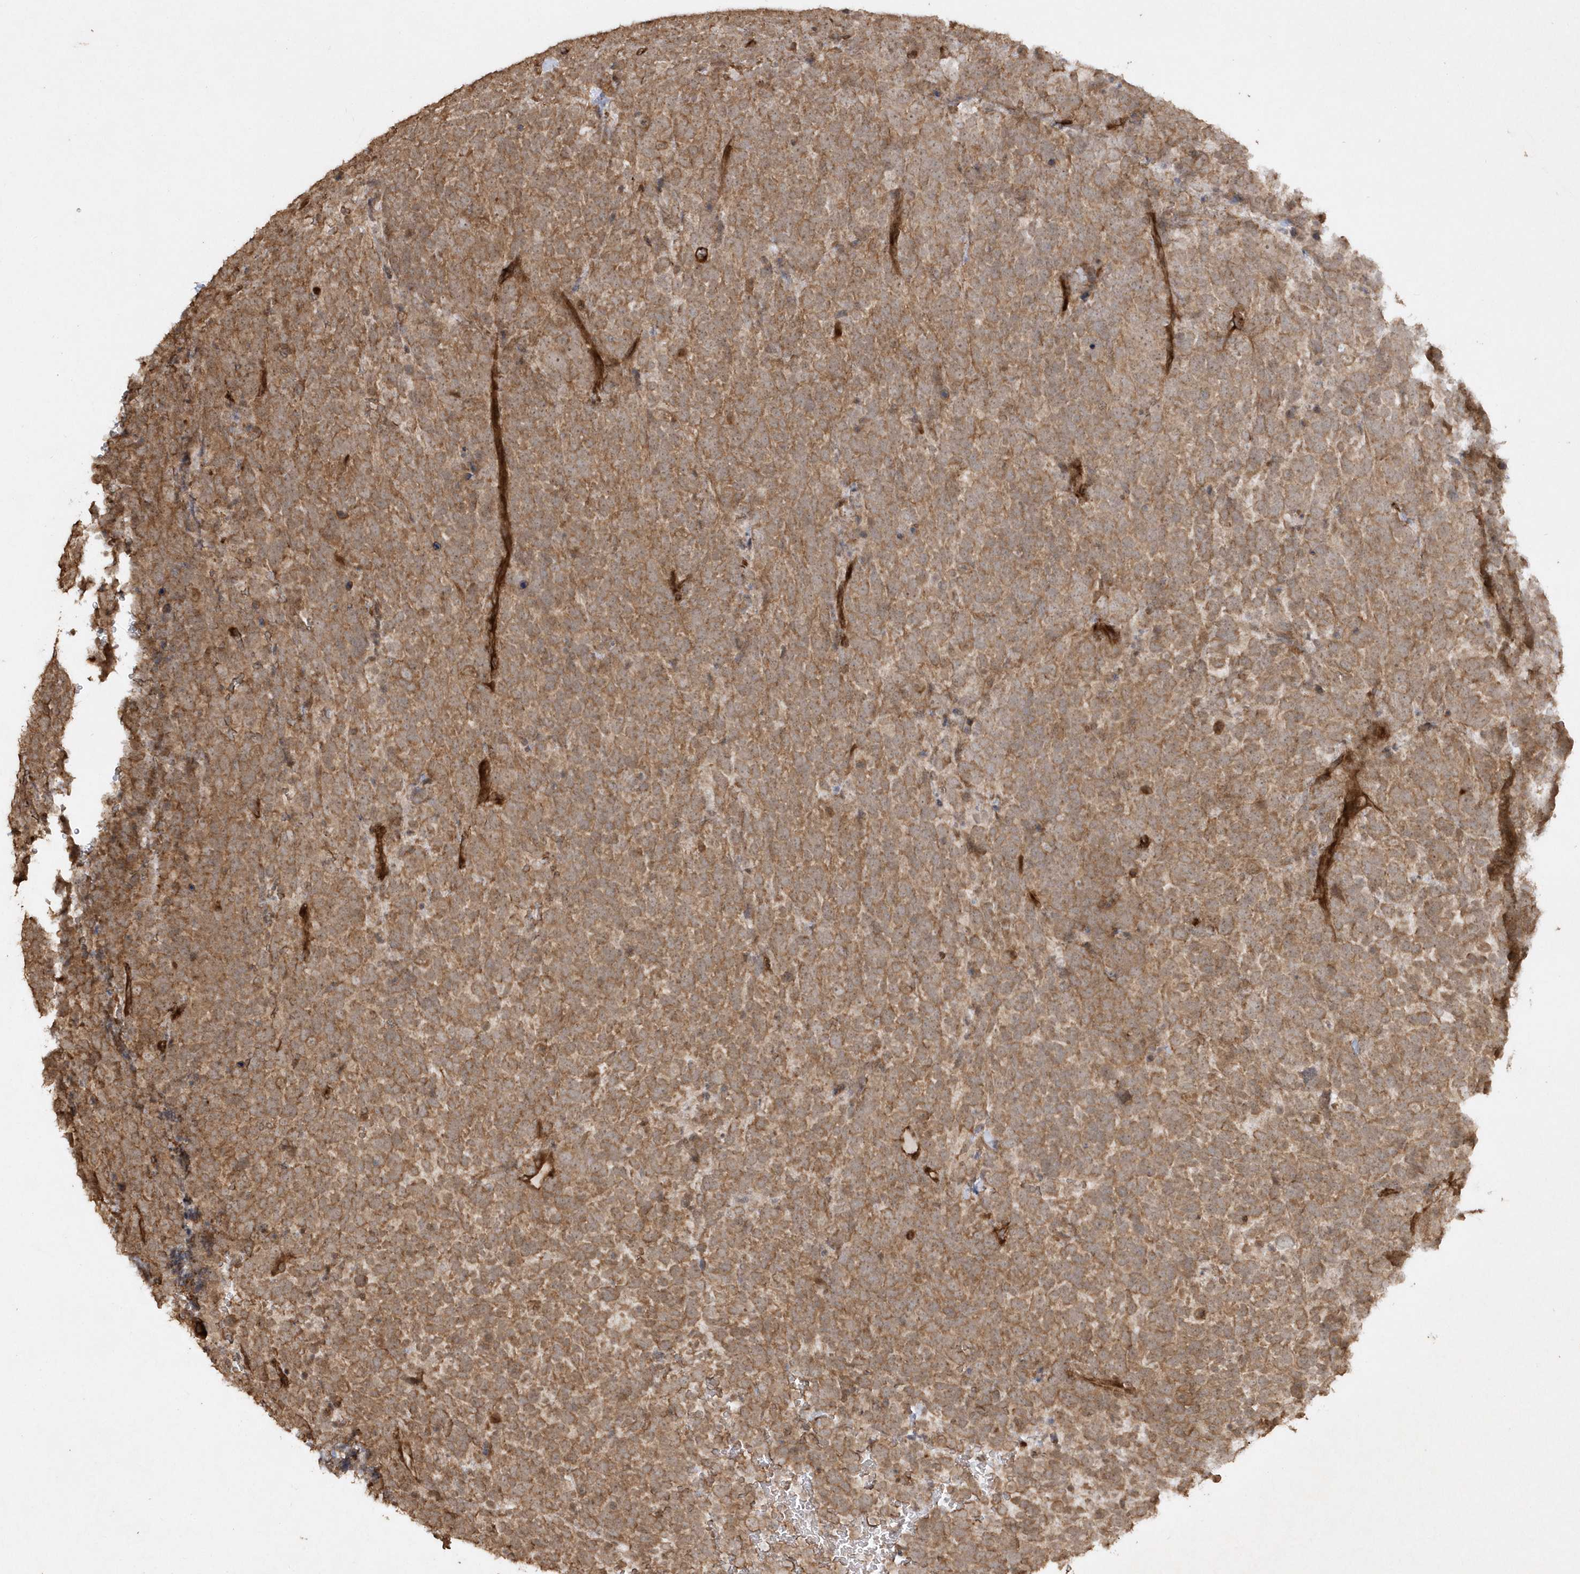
{"staining": {"intensity": "moderate", "quantity": ">75%", "location": "cytoplasmic/membranous"}, "tissue": "urothelial cancer", "cell_type": "Tumor cells", "image_type": "cancer", "snomed": [{"axis": "morphology", "description": "Urothelial carcinoma, High grade"}, {"axis": "topography", "description": "Urinary bladder"}], "caption": "This is a photomicrograph of immunohistochemistry (IHC) staining of urothelial cancer, which shows moderate positivity in the cytoplasmic/membranous of tumor cells.", "gene": "AVPI1", "patient": {"sex": "female", "age": 82}}